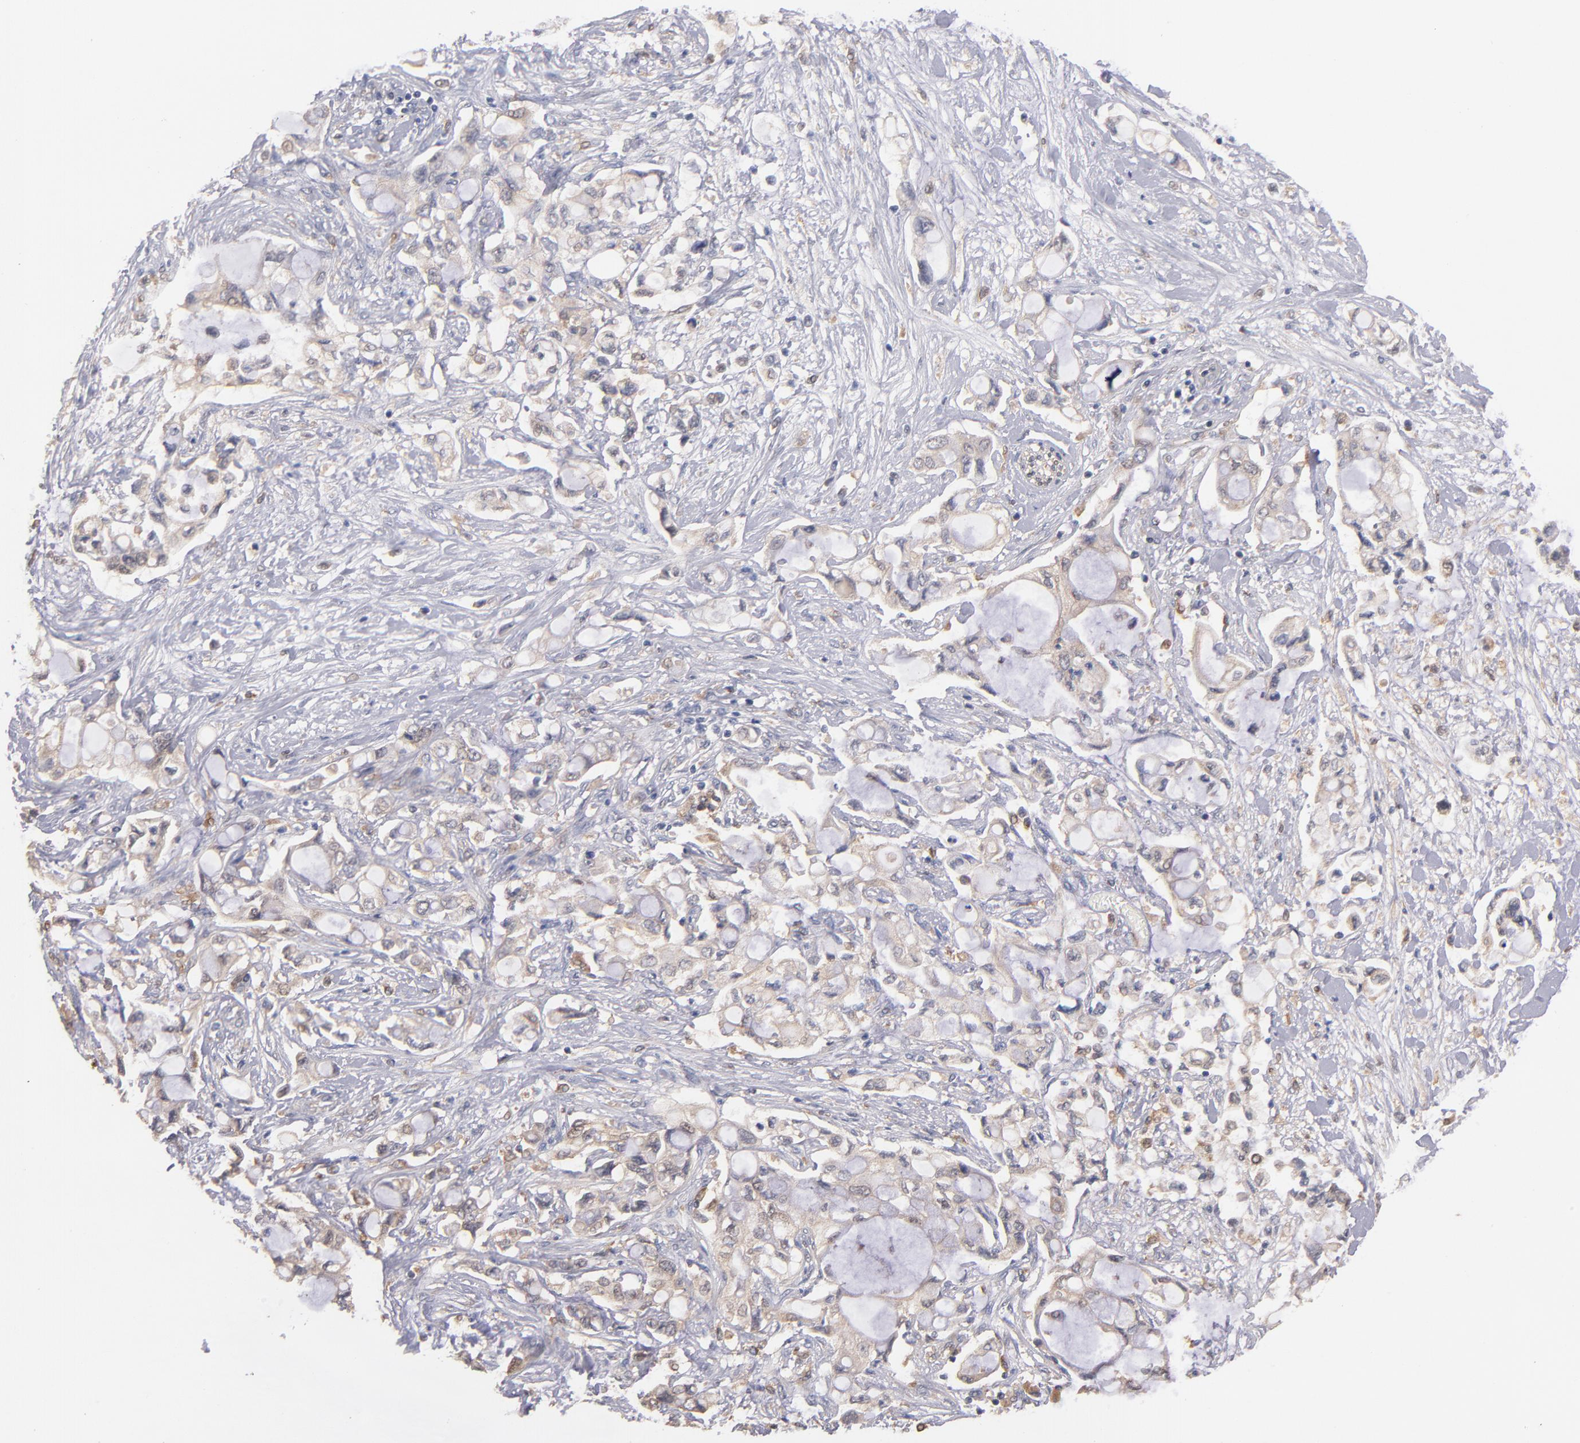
{"staining": {"intensity": "weak", "quantity": ">75%", "location": "cytoplasmic/membranous"}, "tissue": "pancreatic cancer", "cell_type": "Tumor cells", "image_type": "cancer", "snomed": [{"axis": "morphology", "description": "Adenocarcinoma, NOS"}, {"axis": "topography", "description": "Pancreas"}], "caption": "Pancreatic cancer stained with DAB (3,3'-diaminobenzidine) immunohistochemistry (IHC) shows low levels of weak cytoplasmic/membranous positivity in about >75% of tumor cells.", "gene": "GMFG", "patient": {"sex": "female", "age": 70}}